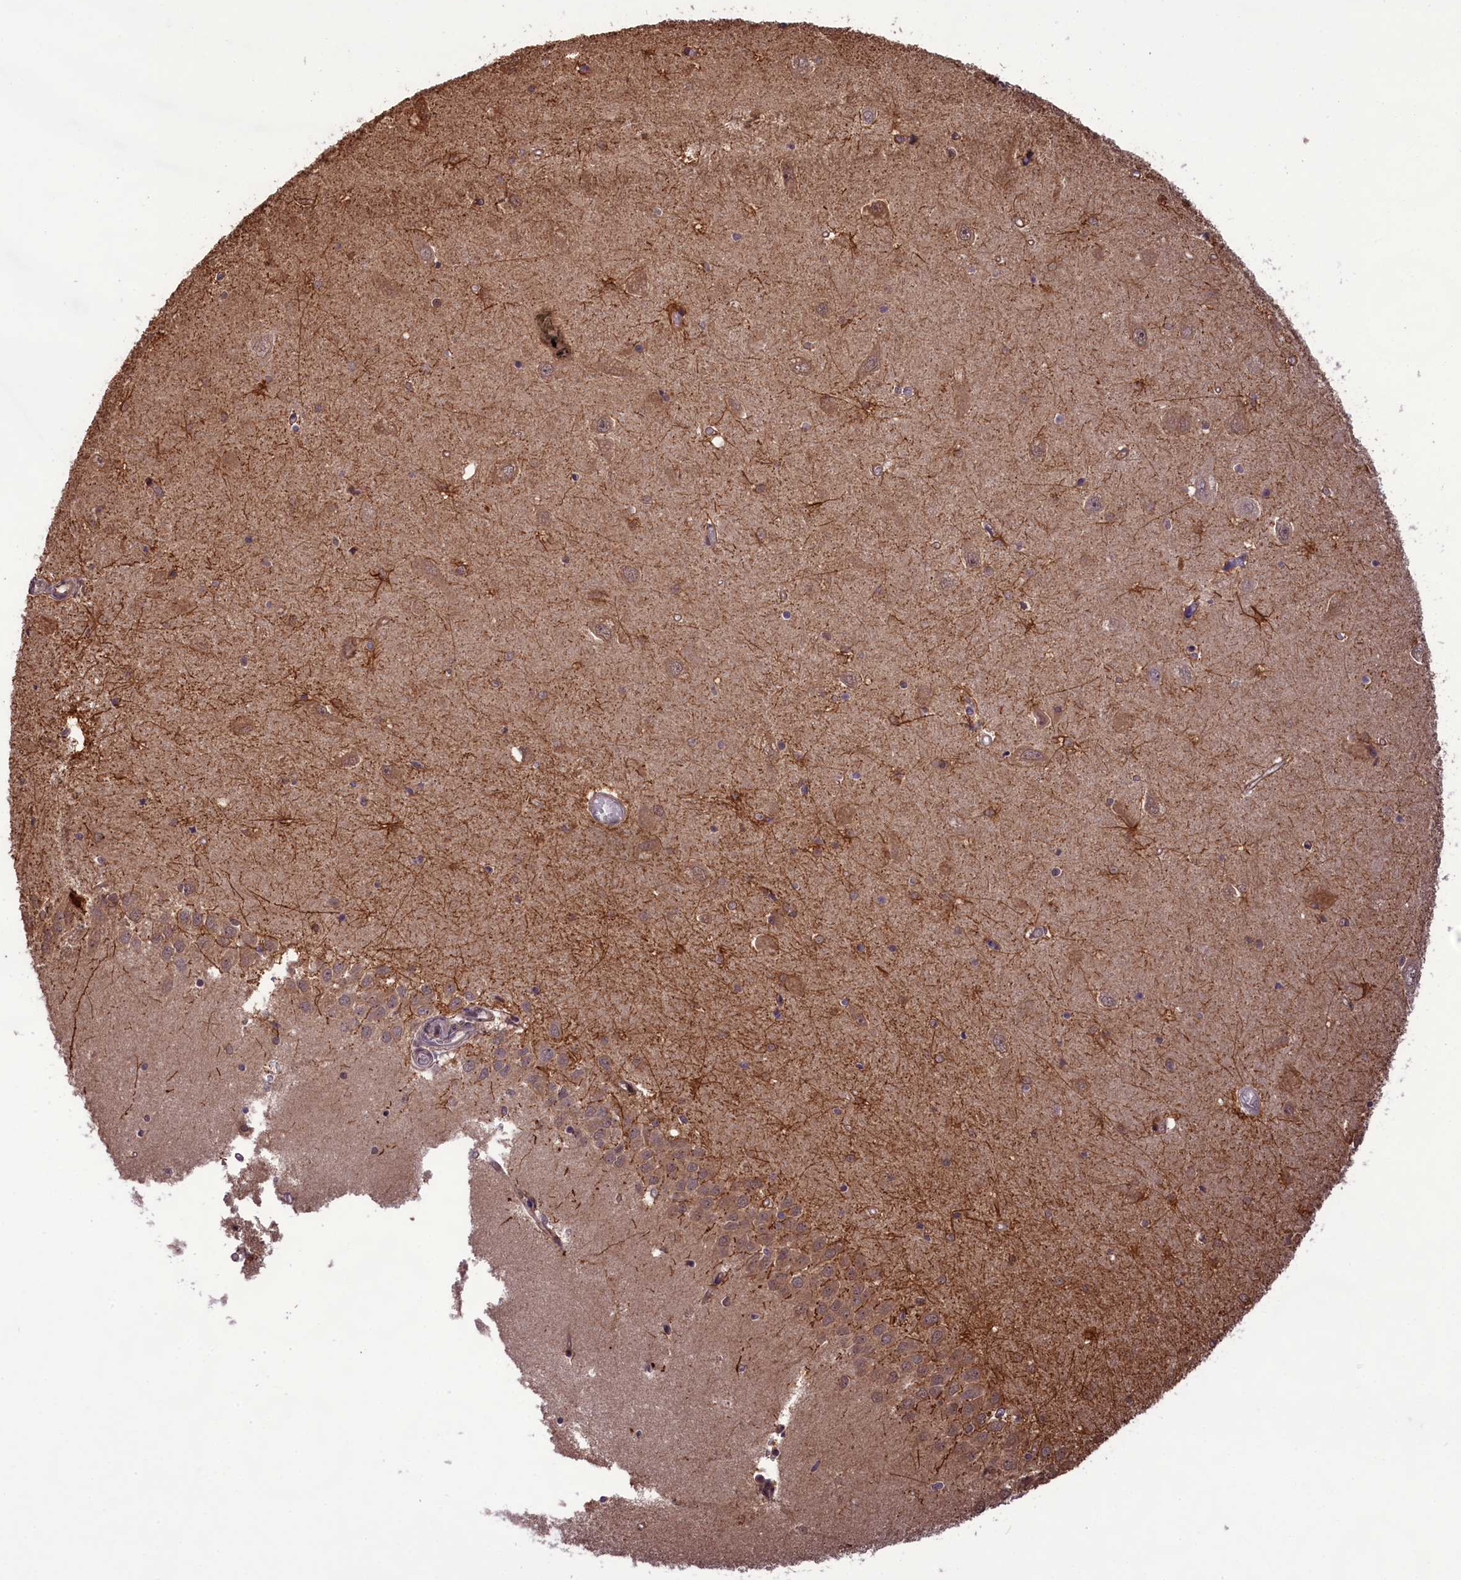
{"staining": {"intensity": "weak", "quantity": "<25%", "location": "cytoplasmic/membranous"}, "tissue": "hippocampus", "cell_type": "Glial cells", "image_type": "normal", "snomed": [{"axis": "morphology", "description": "Normal tissue, NOS"}, {"axis": "topography", "description": "Hippocampus"}], "caption": "Immunohistochemistry image of benign hippocampus: human hippocampus stained with DAB (3,3'-diaminobenzidine) shows no significant protein positivity in glial cells.", "gene": "CARD8", "patient": {"sex": "male", "age": 45}}